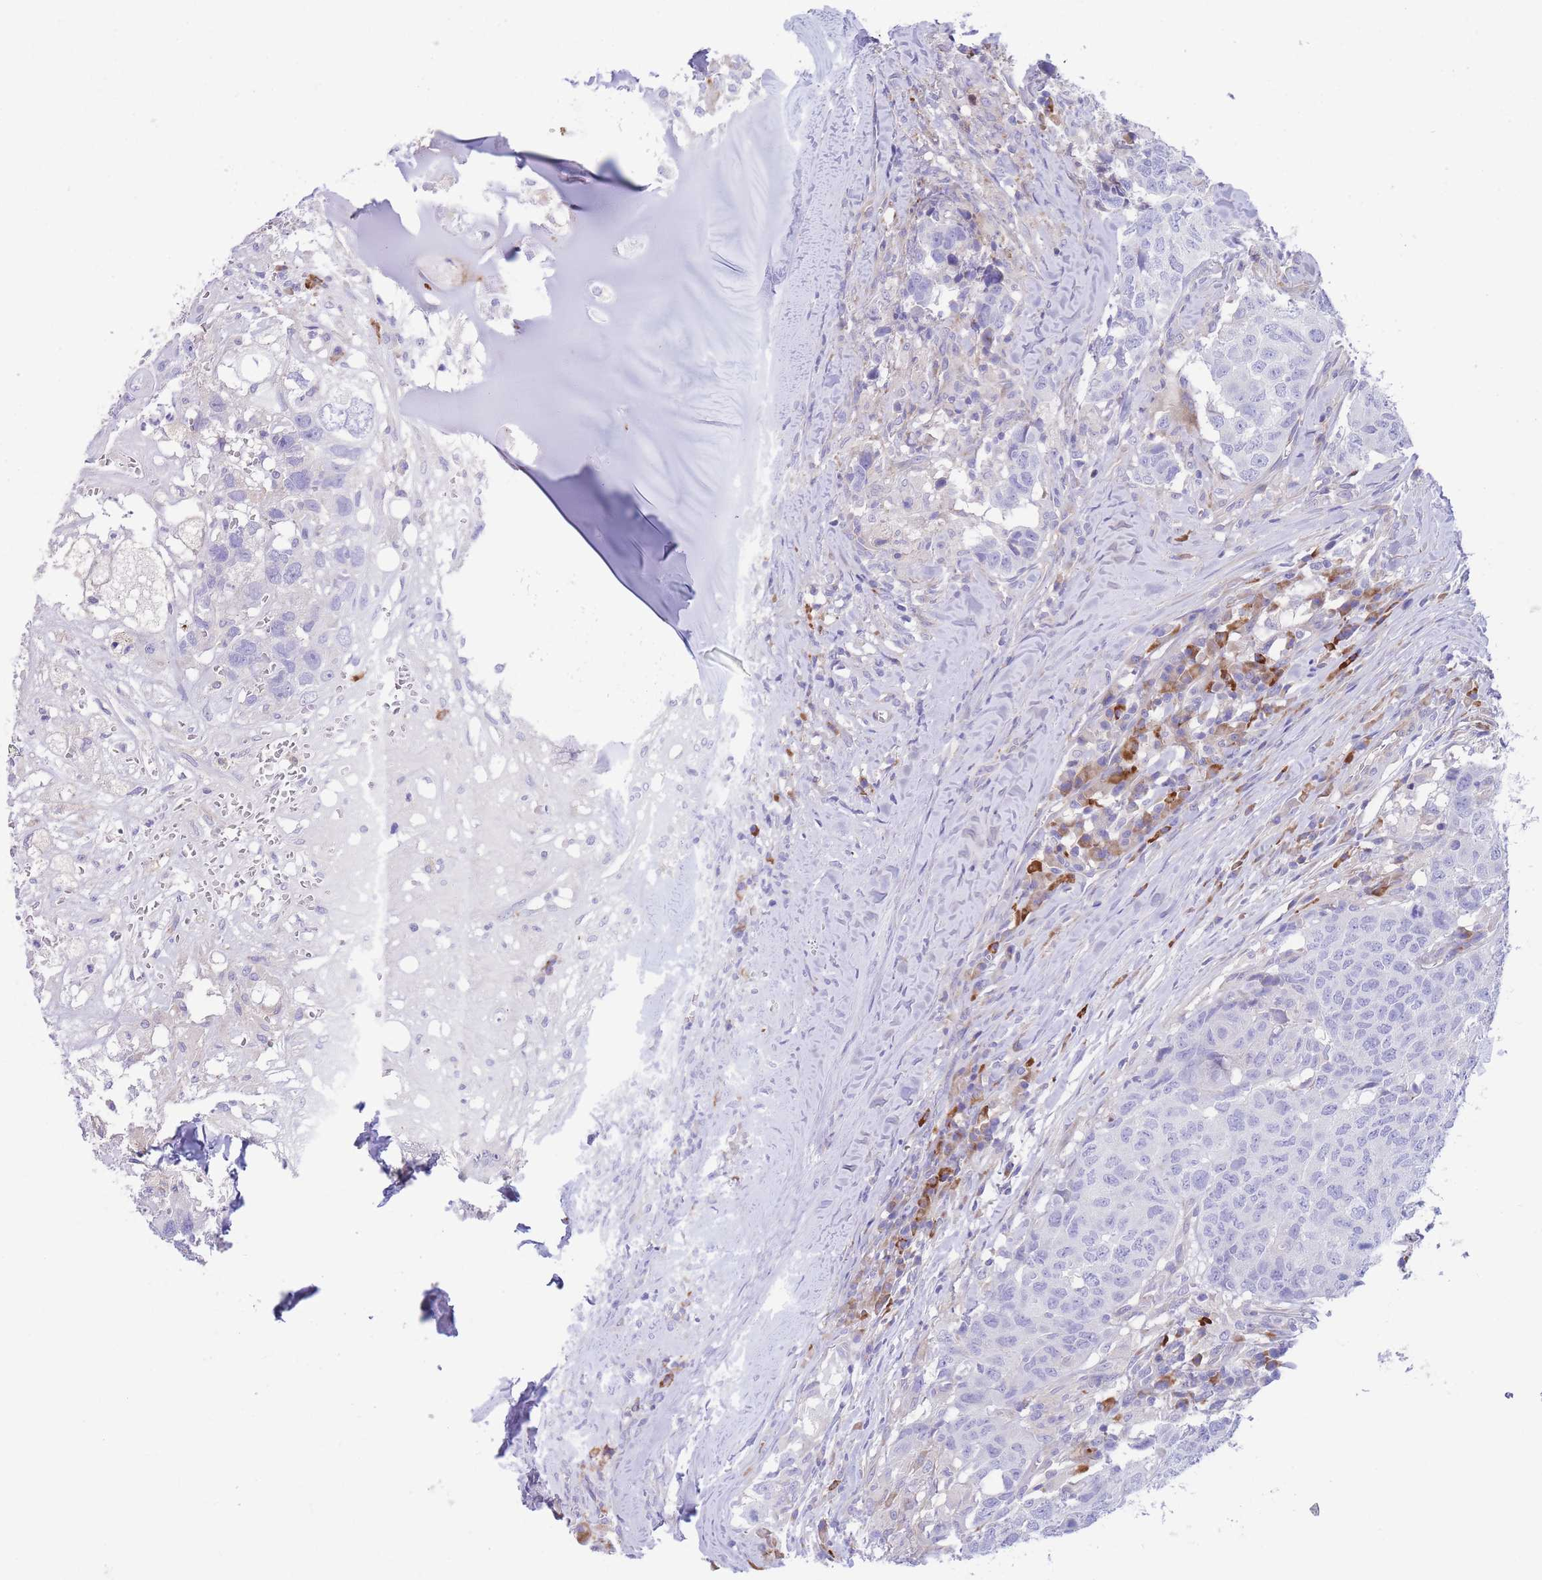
{"staining": {"intensity": "negative", "quantity": "none", "location": "none"}, "tissue": "head and neck cancer", "cell_type": "Tumor cells", "image_type": "cancer", "snomed": [{"axis": "morphology", "description": "Normal tissue, NOS"}, {"axis": "morphology", "description": "Squamous cell carcinoma, NOS"}, {"axis": "topography", "description": "Skeletal muscle"}, {"axis": "topography", "description": "Vascular tissue"}, {"axis": "topography", "description": "Peripheral nerve tissue"}, {"axis": "topography", "description": "Head-Neck"}], "caption": "There is no significant positivity in tumor cells of head and neck cancer.", "gene": "DET1", "patient": {"sex": "male", "age": 66}}